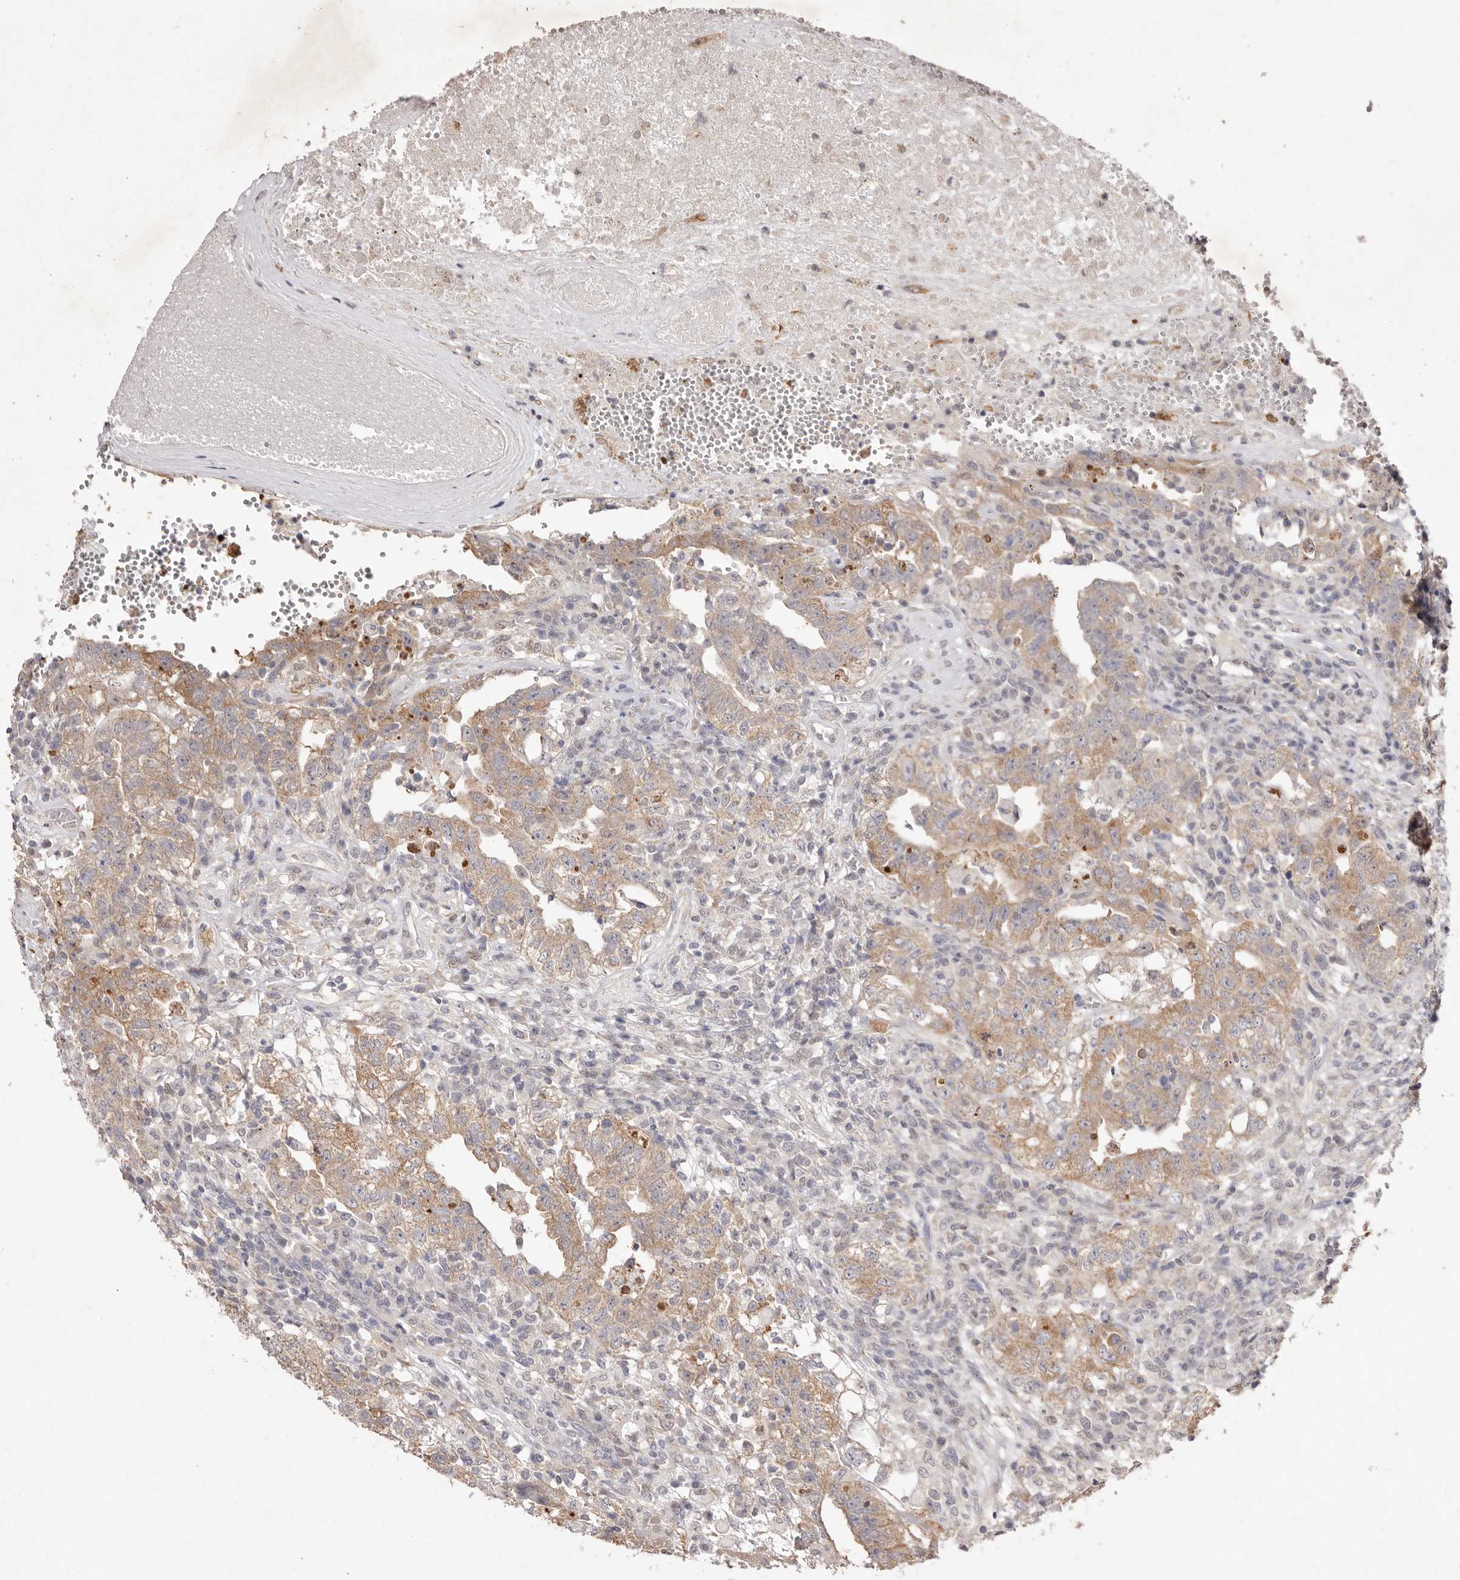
{"staining": {"intensity": "moderate", "quantity": ">75%", "location": "cytoplasmic/membranous"}, "tissue": "testis cancer", "cell_type": "Tumor cells", "image_type": "cancer", "snomed": [{"axis": "morphology", "description": "Carcinoma, Embryonal, NOS"}, {"axis": "topography", "description": "Testis"}], "caption": "The photomicrograph demonstrates immunohistochemical staining of testis cancer. There is moderate cytoplasmic/membranous staining is seen in about >75% of tumor cells.", "gene": "TADA1", "patient": {"sex": "male", "age": 26}}